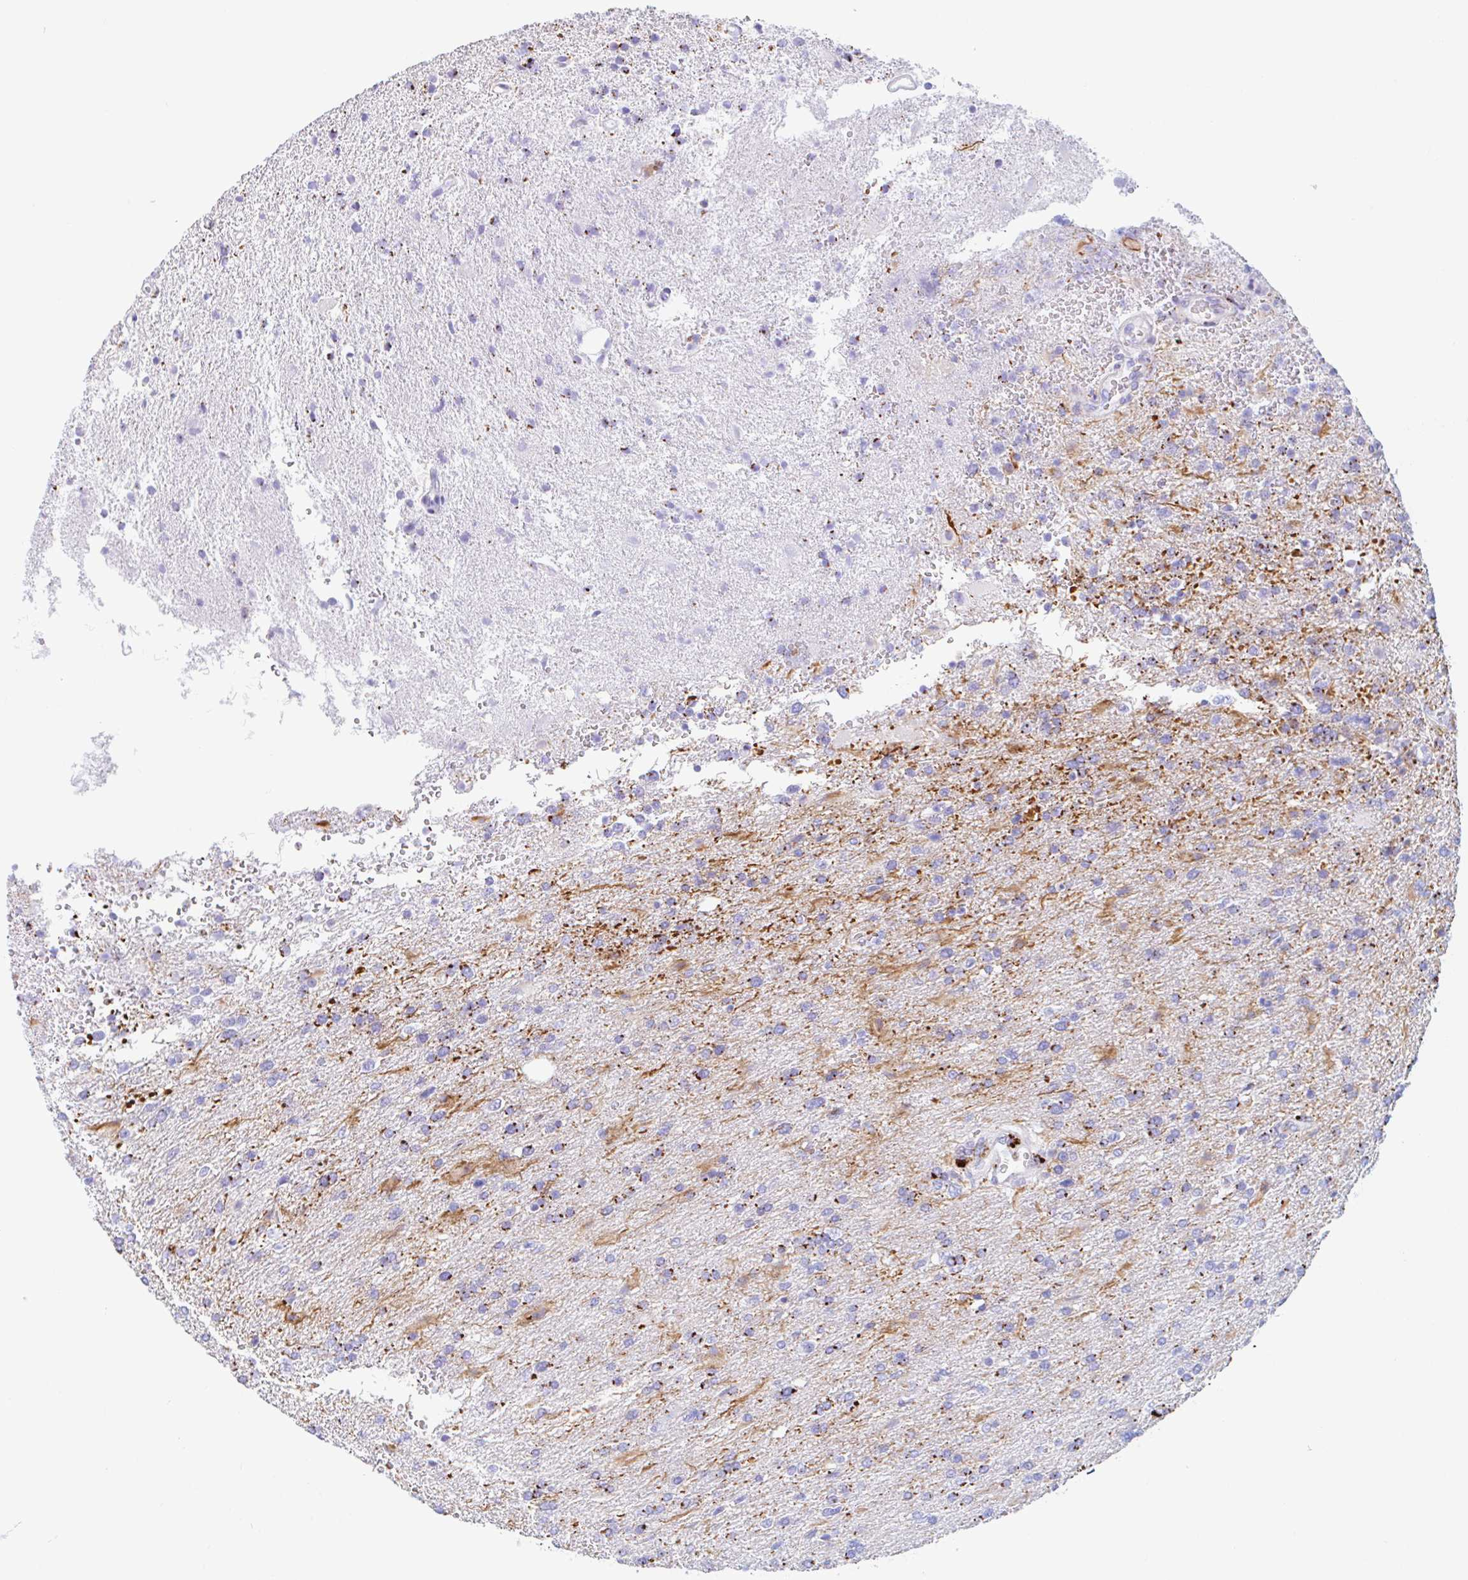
{"staining": {"intensity": "strong", "quantity": "25%-75%", "location": "cytoplasmic/membranous"}, "tissue": "glioma", "cell_type": "Tumor cells", "image_type": "cancer", "snomed": [{"axis": "morphology", "description": "Glioma, malignant, High grade"}, {"axis": "topography", "description": "Brain"}], "caption": "Protein expression analysis of human glioma reveals strong cytoplasmic/membranous expression in approximately 25%-75% of tumor cells.", "gene": "ANKRD9", "patient": {"sex": "male", "age": 56}}